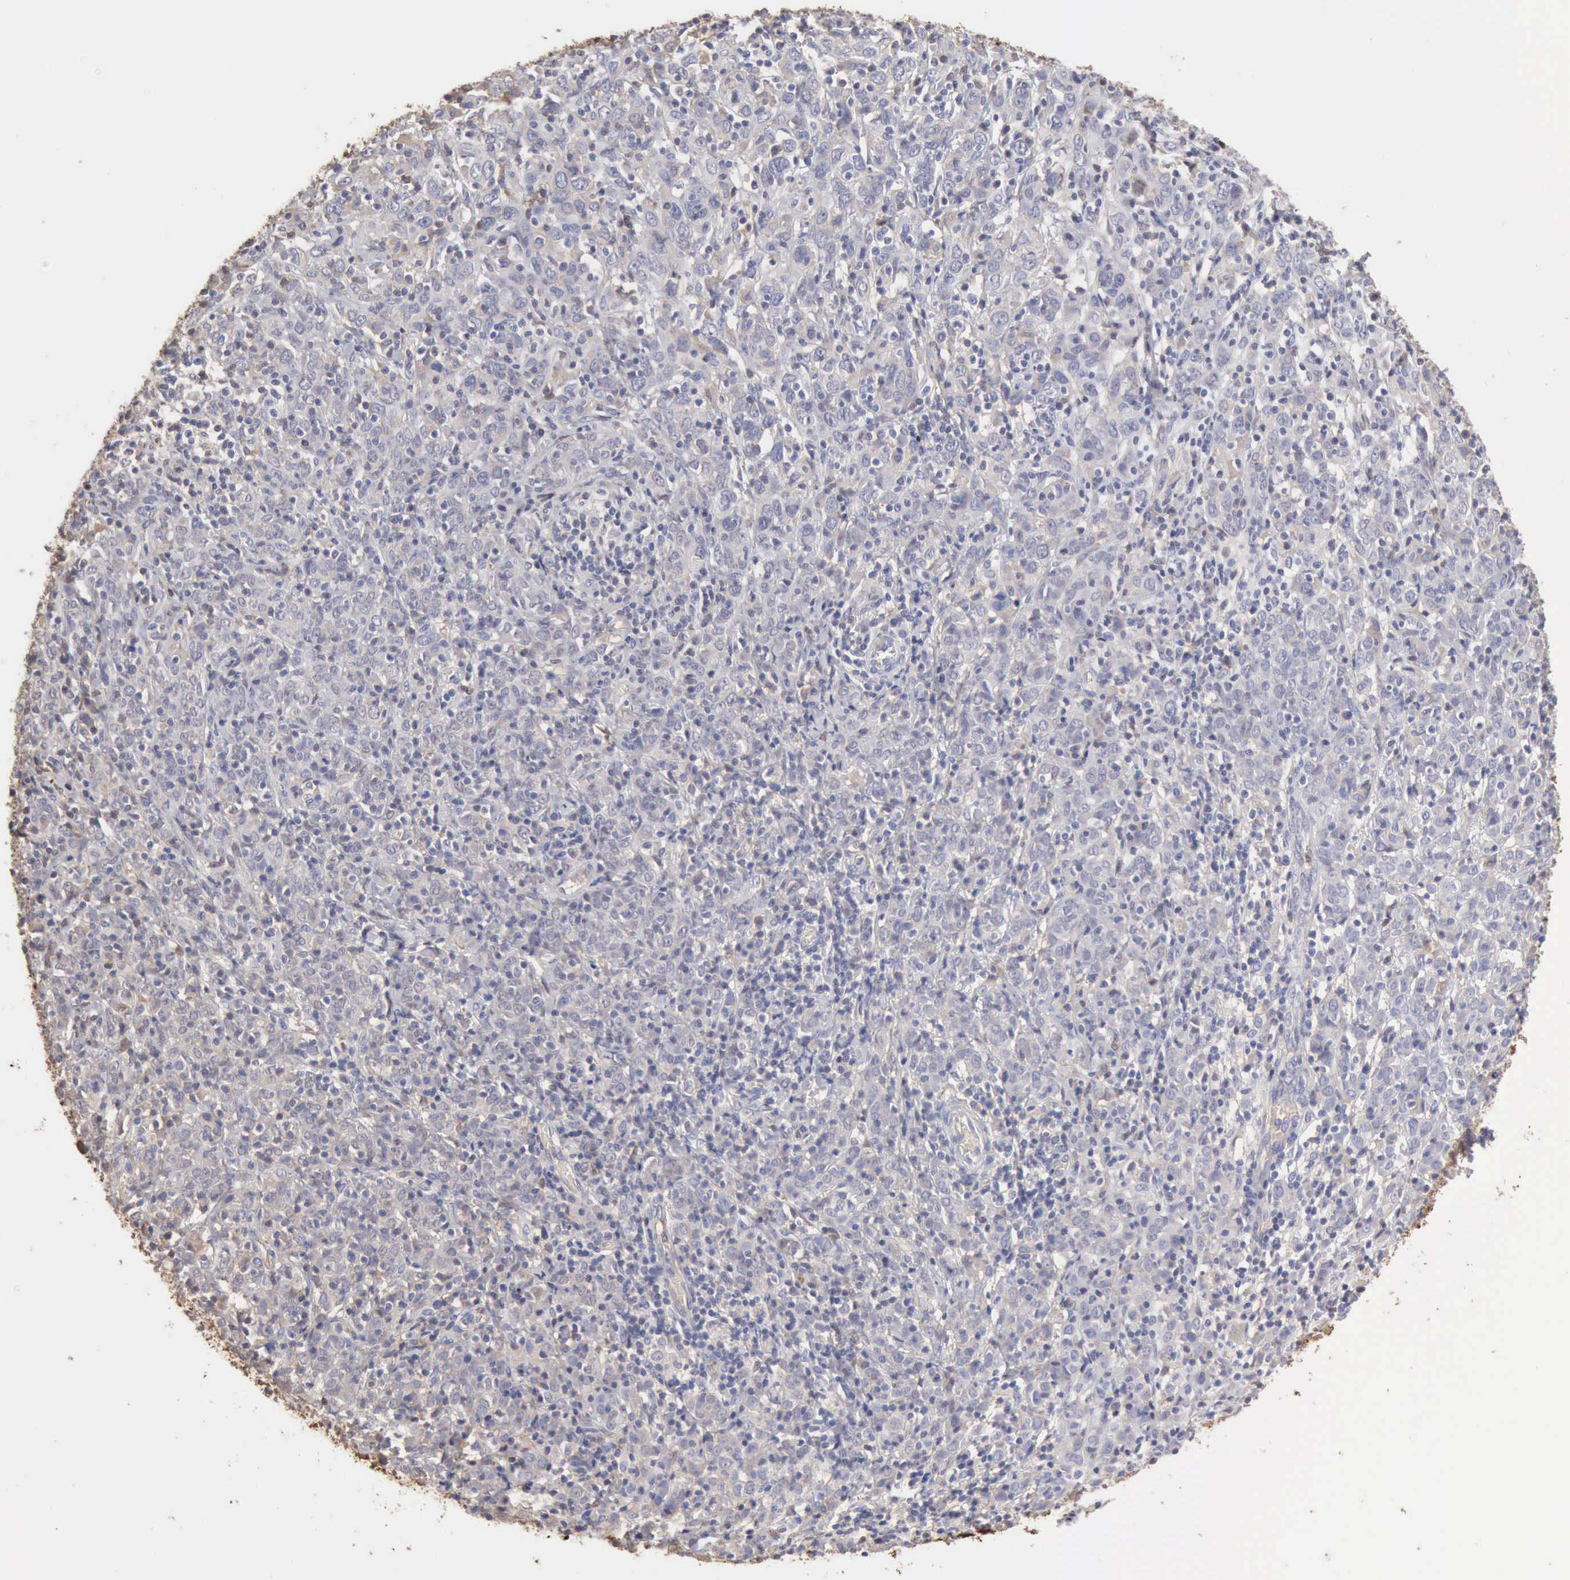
{"staining": {"intensity": "negative", "quantity": "none", "location": "none"}, "tissue": "cervical cancer", "cell_type": "Tumor cells", "image_type": "cancer", "snomed": [{"axis": "morphology", "description": "Normal tissue, NOS"}, {"axis": "morphology", "description": "Squamous cell carcinoma, NOS"}, {"axis": "topography", "description": "Cervix"}], "caption": "An immunohistochemistry photomicrograph of cervical squamous cell carcinoma is shown. There is no staining in tumor cells of cervical squamous cell carcinoma.", "gene": "SERPINA1", "patient": {"sex": "female", "age": 67}}